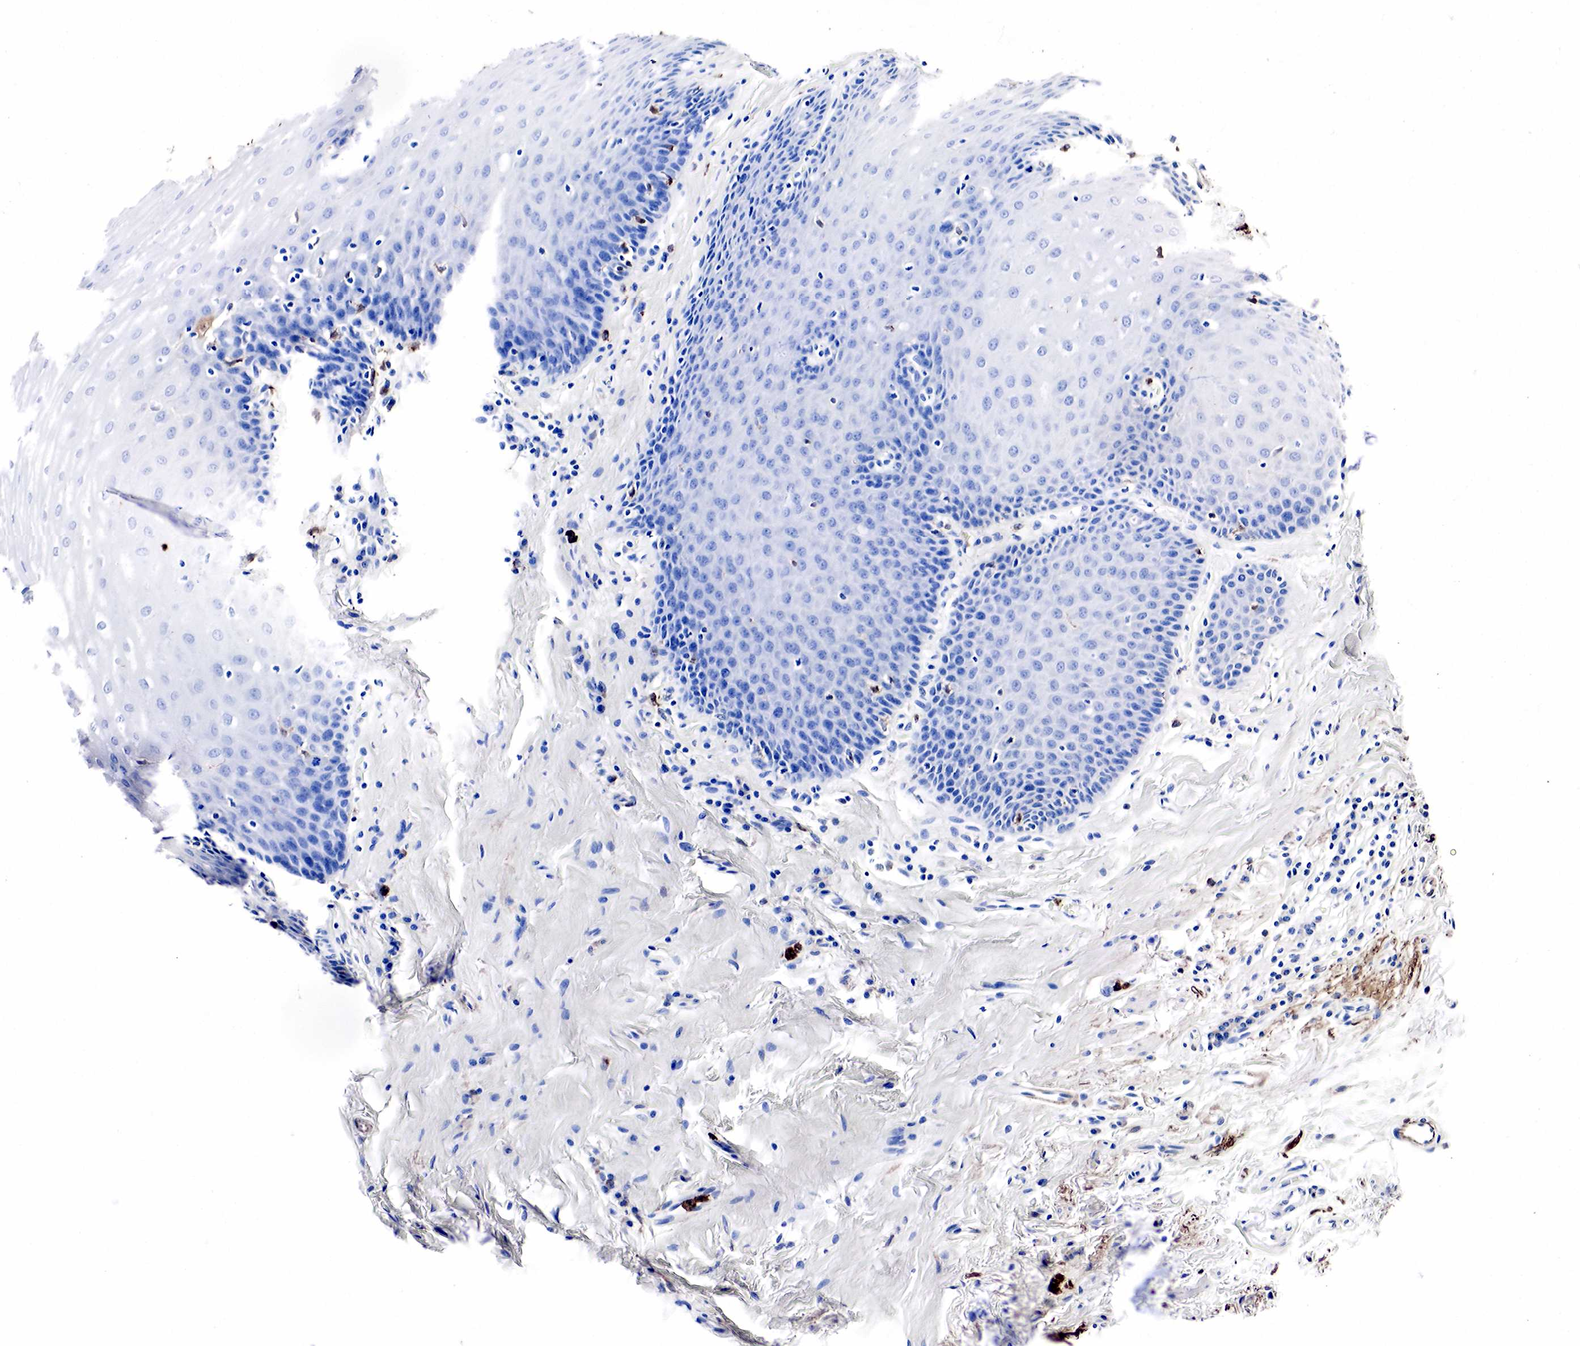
{"staining": {"intensity": "negative", "quantity": "none", "location": "none"}, "tissue": "esophagus", "cell_type": "Squamous epithelial cells", "image_type": "normal", "snomed": [{"axis": "morphology", "description": "Normal tissue, NOS"}, {"axis": "topography", "description": "Esophagus"}], "caption": "The histopathology image displays no significant staining in squamous epithelial cells of esophagus.", "gene": "LYZ", "patient": {"sex": "male", "age": 70}}